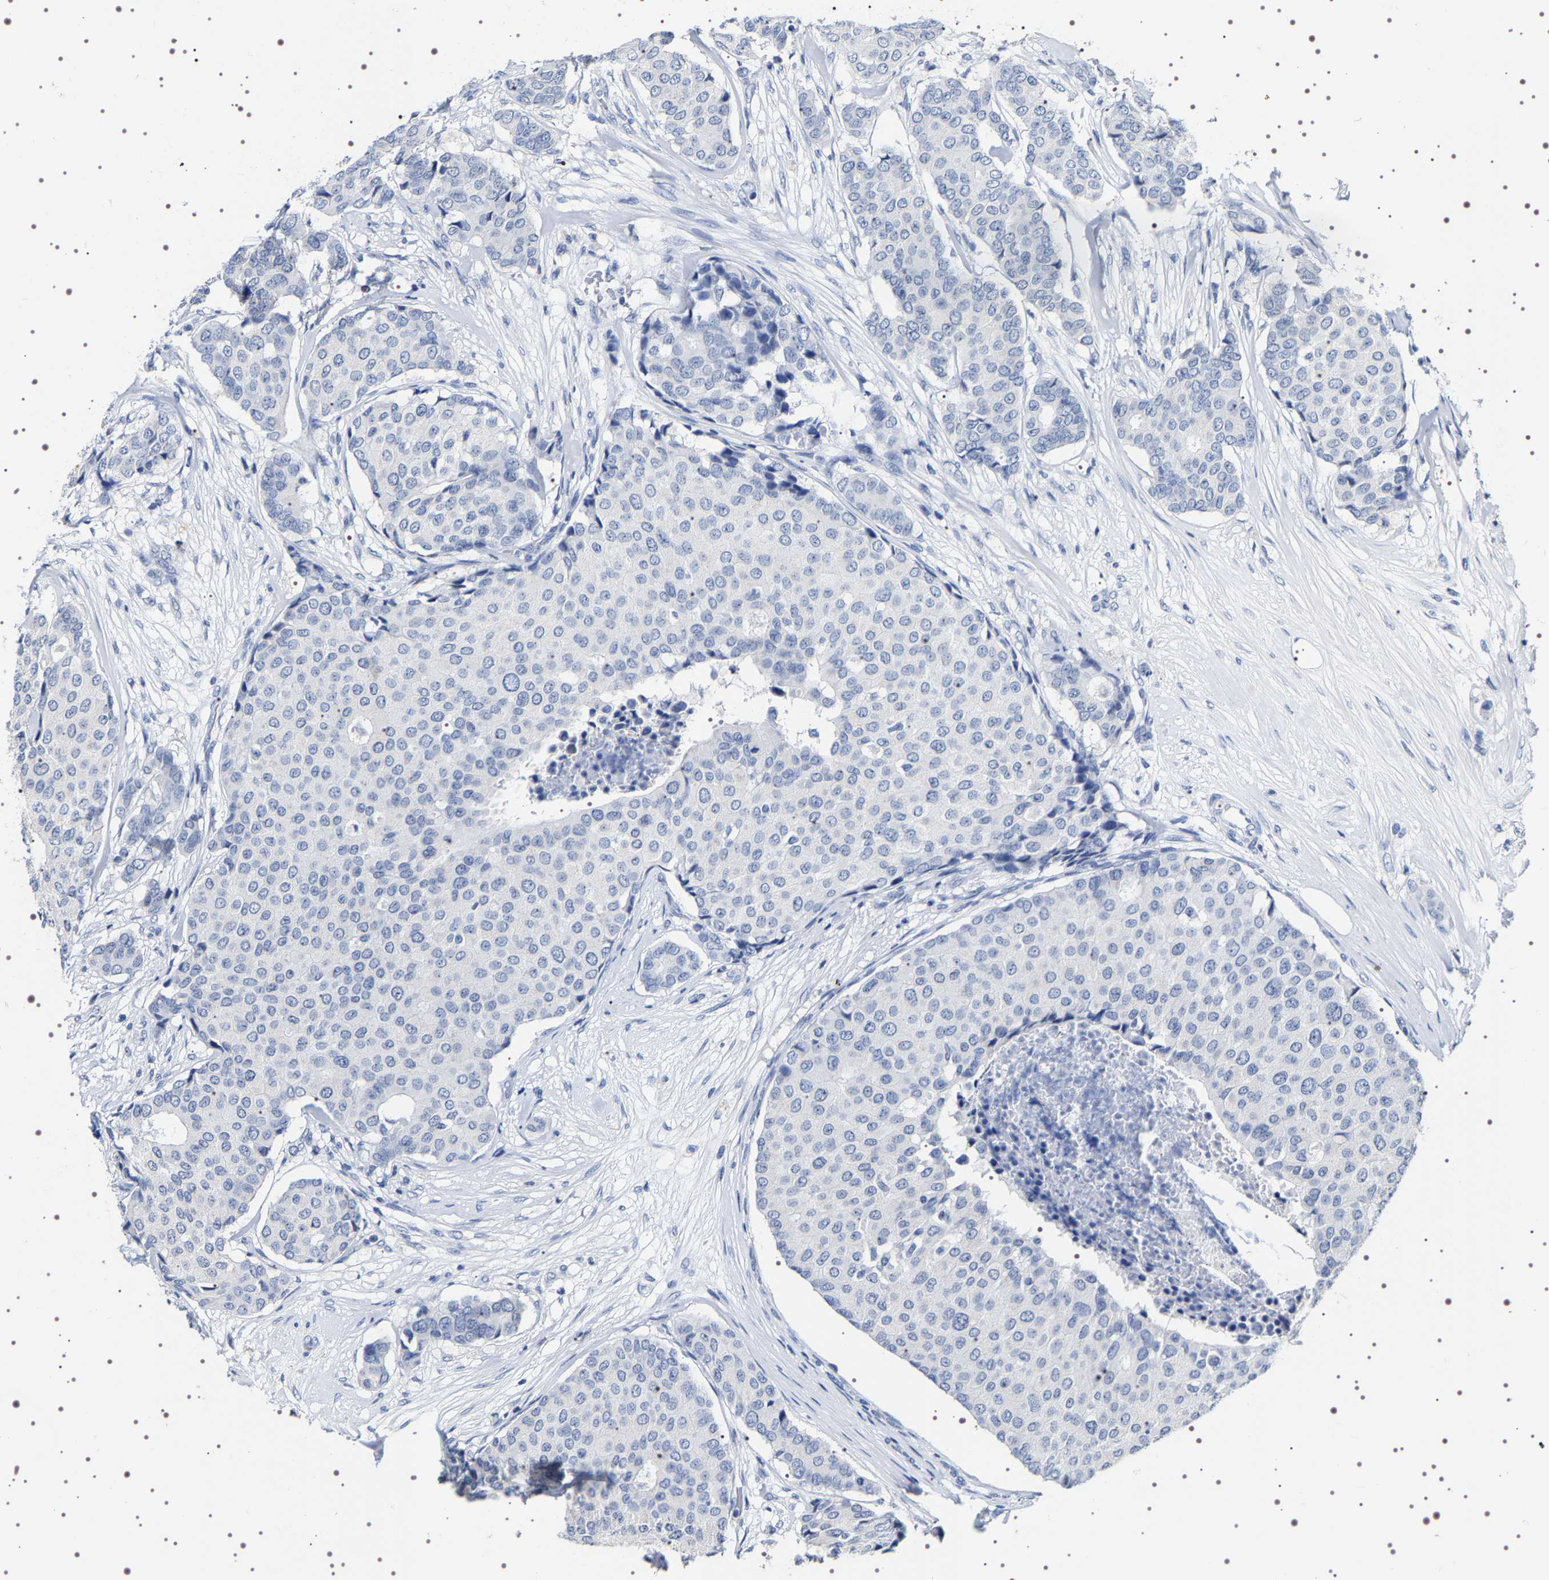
{"staining": {"intensity": "negative", "quantity": "none", "location": "none"}, "tissue": "breast cancer", "cell_type": "Tumor cells", "image_type": "cancer", "snomed": [{"axis": "morphology", "description": "Duct carcinoma"}, {"axis": "topography", "description": "Breast"}], "caption": "This is a photomicrograph of IHC staining of breast intraductal carcinoma, which shows no staining in tumor cells. (DAB (3,3'-diaminobenzidine) immunohistochemistry visualized using brightfield microscopy, high magnification).", "gene": "UBQLN3", "patient": {"sex": "female", "age": 75}}